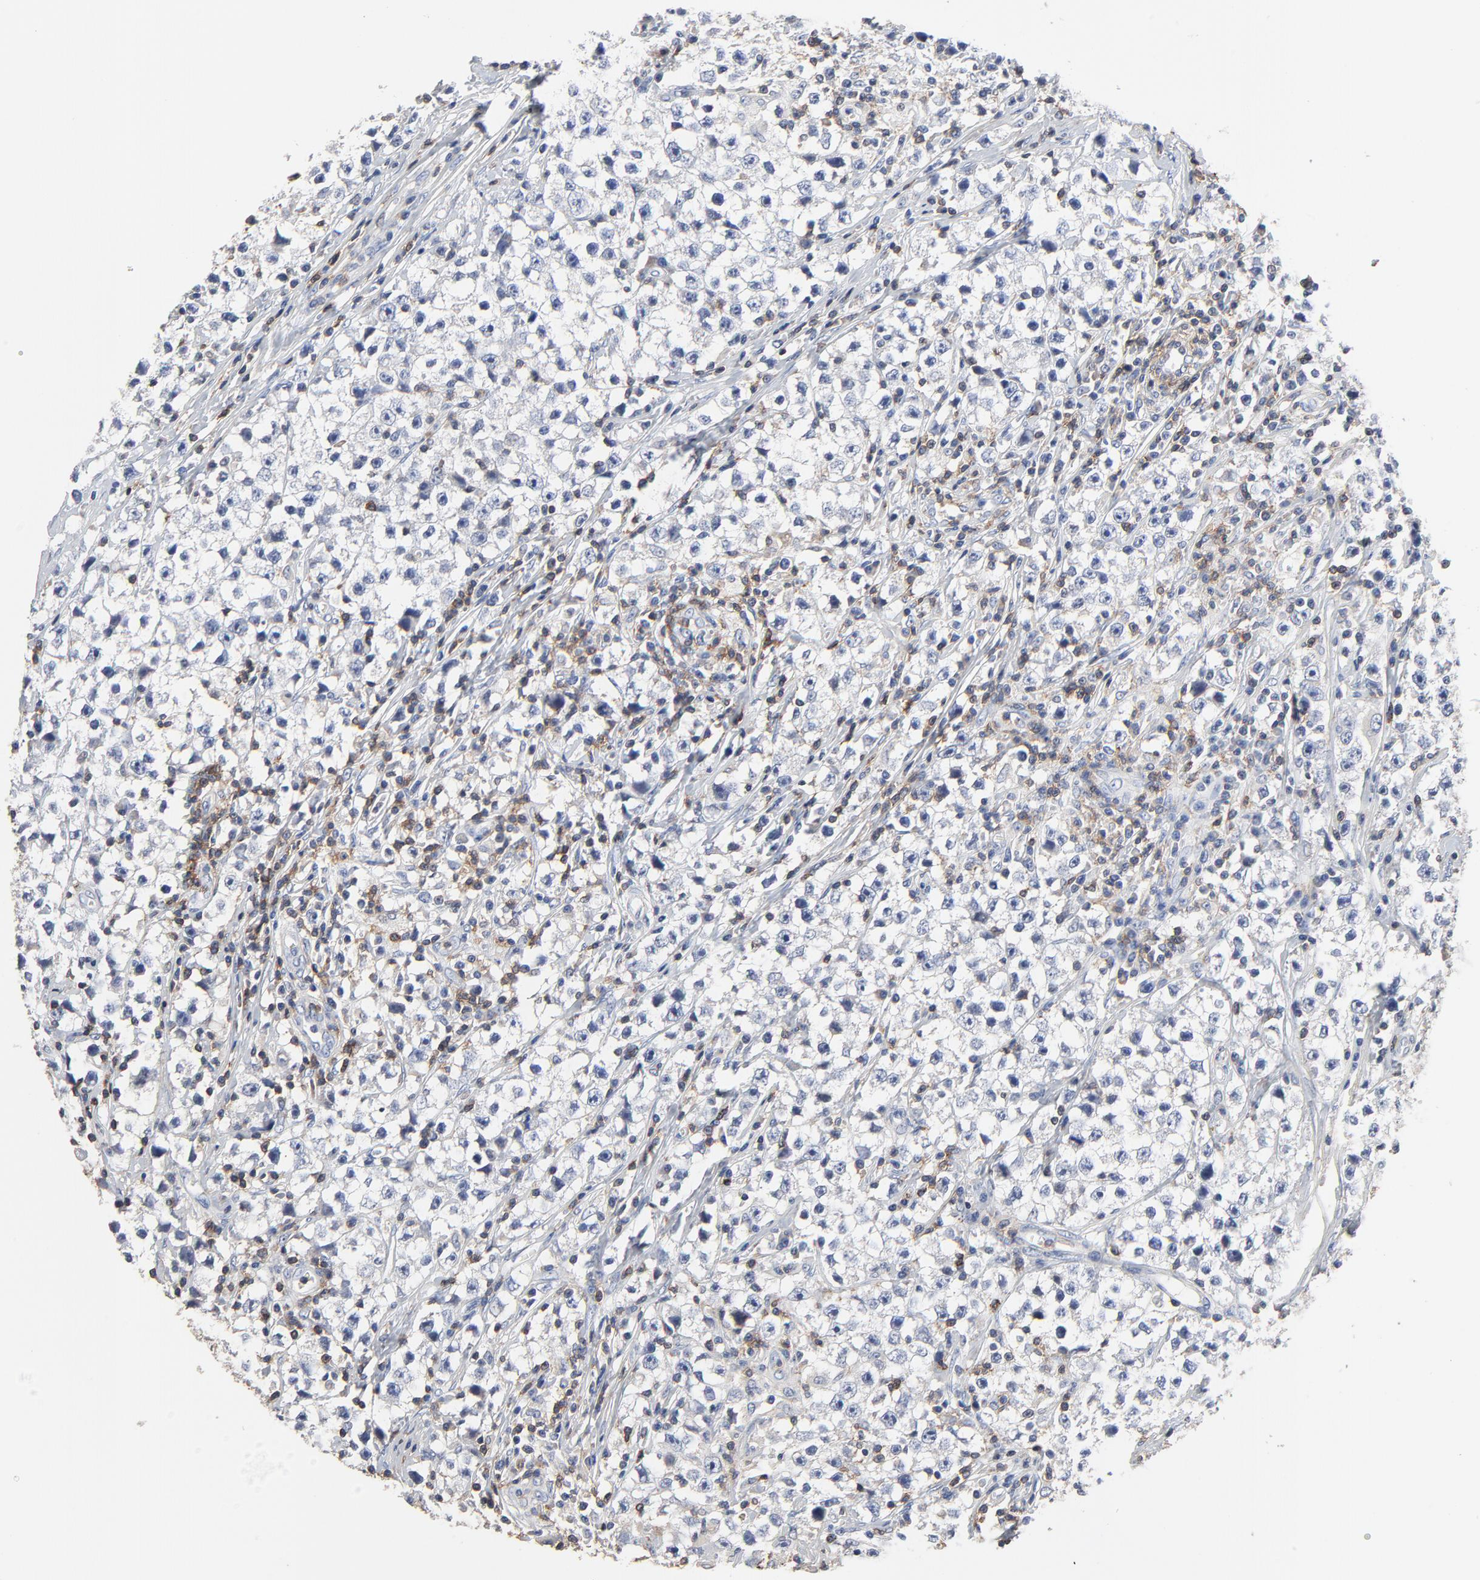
{"staining": {"intensity": "negative", "quantity": "none", "location": "none"}, "tissue": "testis cancer", "cell_type": "Tumor cells", "image_type": "cancer", "snomed": [{"axis": "morphology", "description": "Seminoma, NOS"}, {"axis": "topography", "description": "Testis"}], "caption": "Human testis cancer (seminoma) stained for a protein using immunohistochemistry (IHC) reveals no staining in tumor cells.", "gene": "SKAP1", "patient": {"sex": "male", "age": 35}}